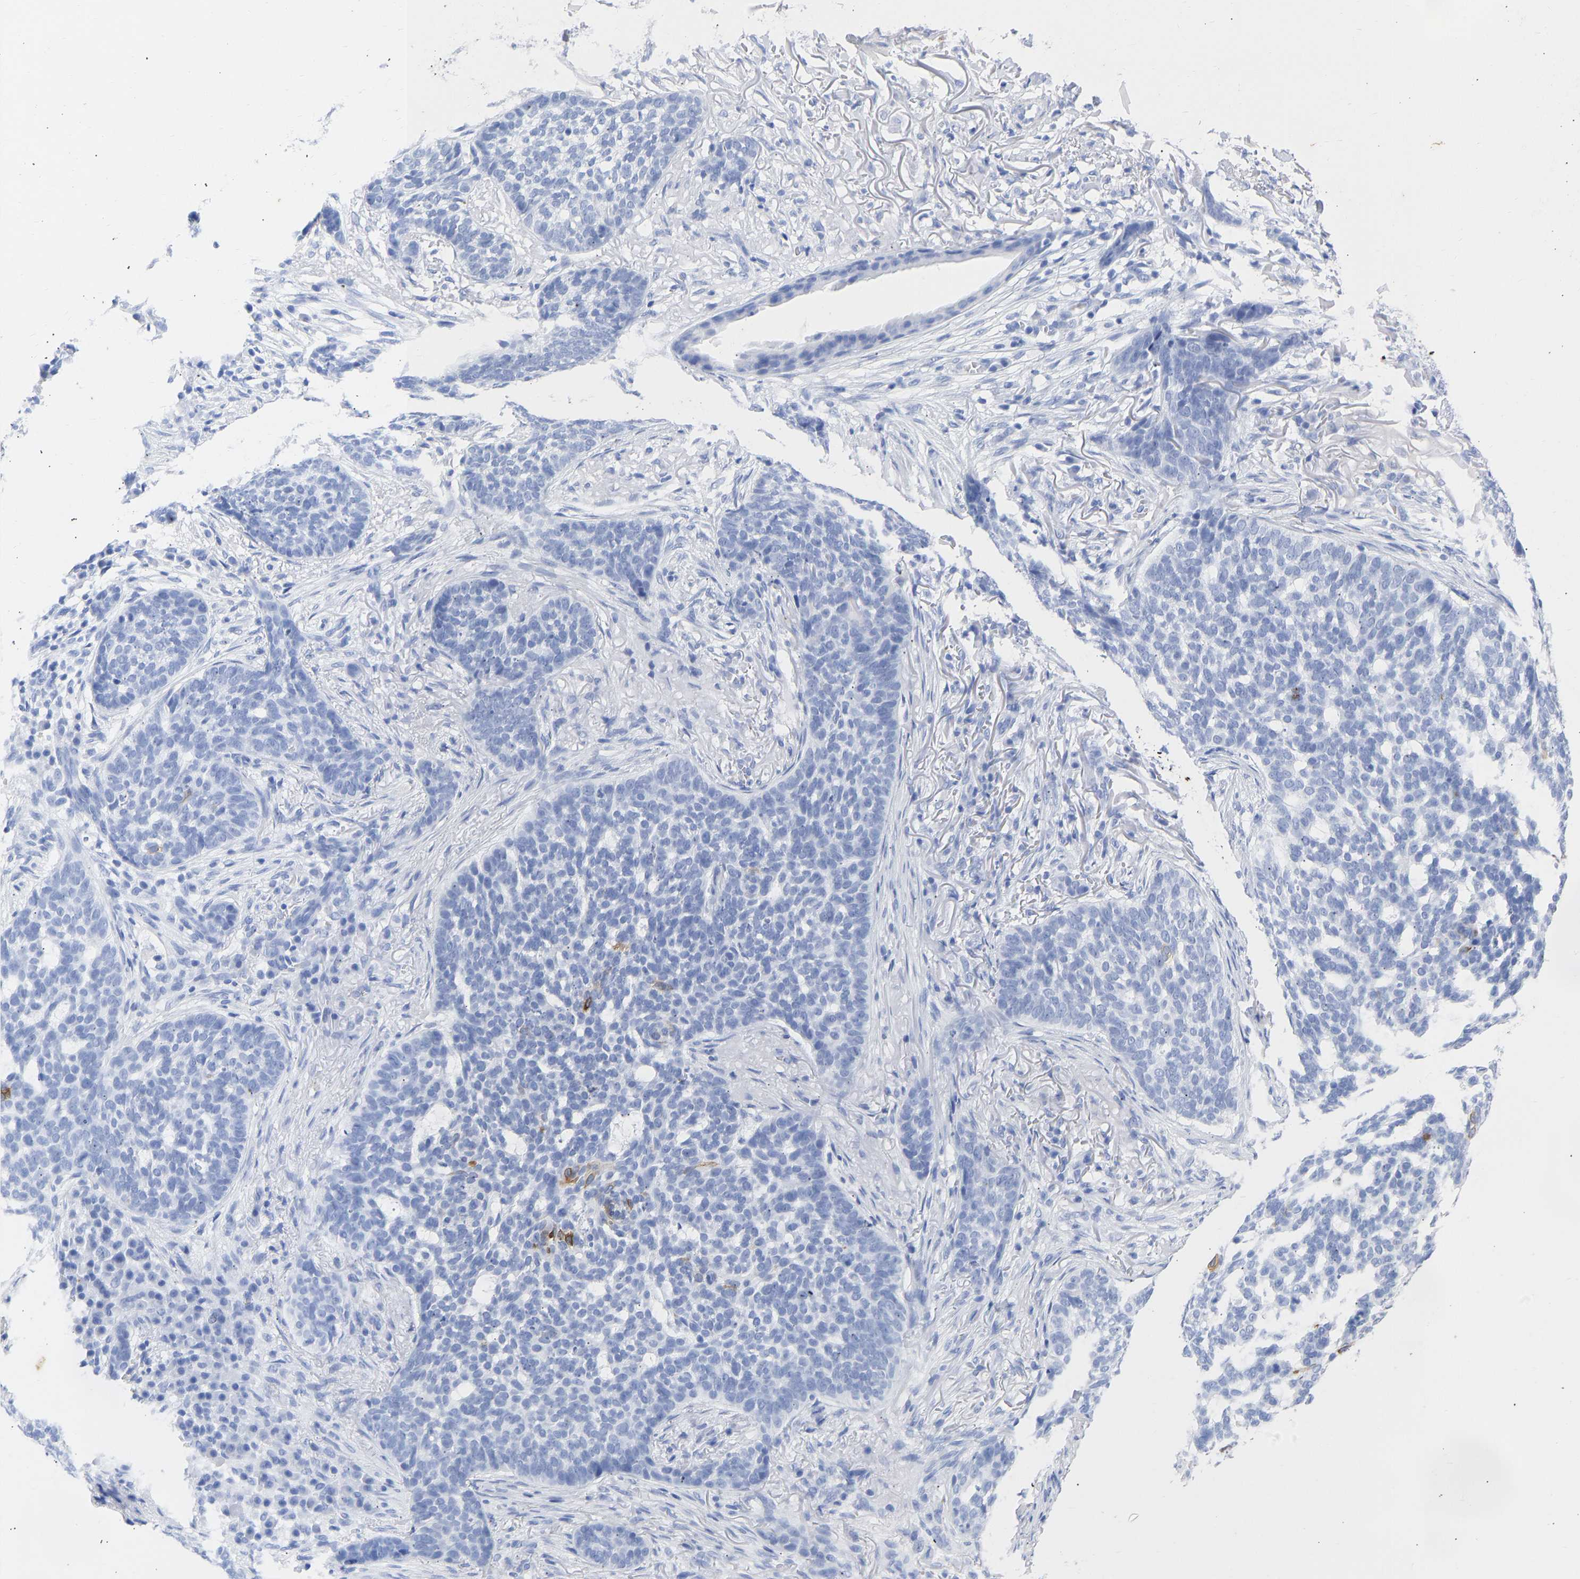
{"staining": {"intensity": "negative", "quantity": "none", "location": "none"}, "tissue": "skin cancer", "cell_type": "Tumor cells", "image_type": "cancer", "snomed": [{"axis": "morphology", "description": "Basal cell carcinoma"}, {"axis": "topography", "description": "Skin"}], "caption": "This histopathology image is of skin cancer stained with IHC to label a protein in brown with the nuclei are counter-stained blue. There is no expression in tumor cells.", "gene": "KRT1", "patient": {"sex": "male", "age": 85}}